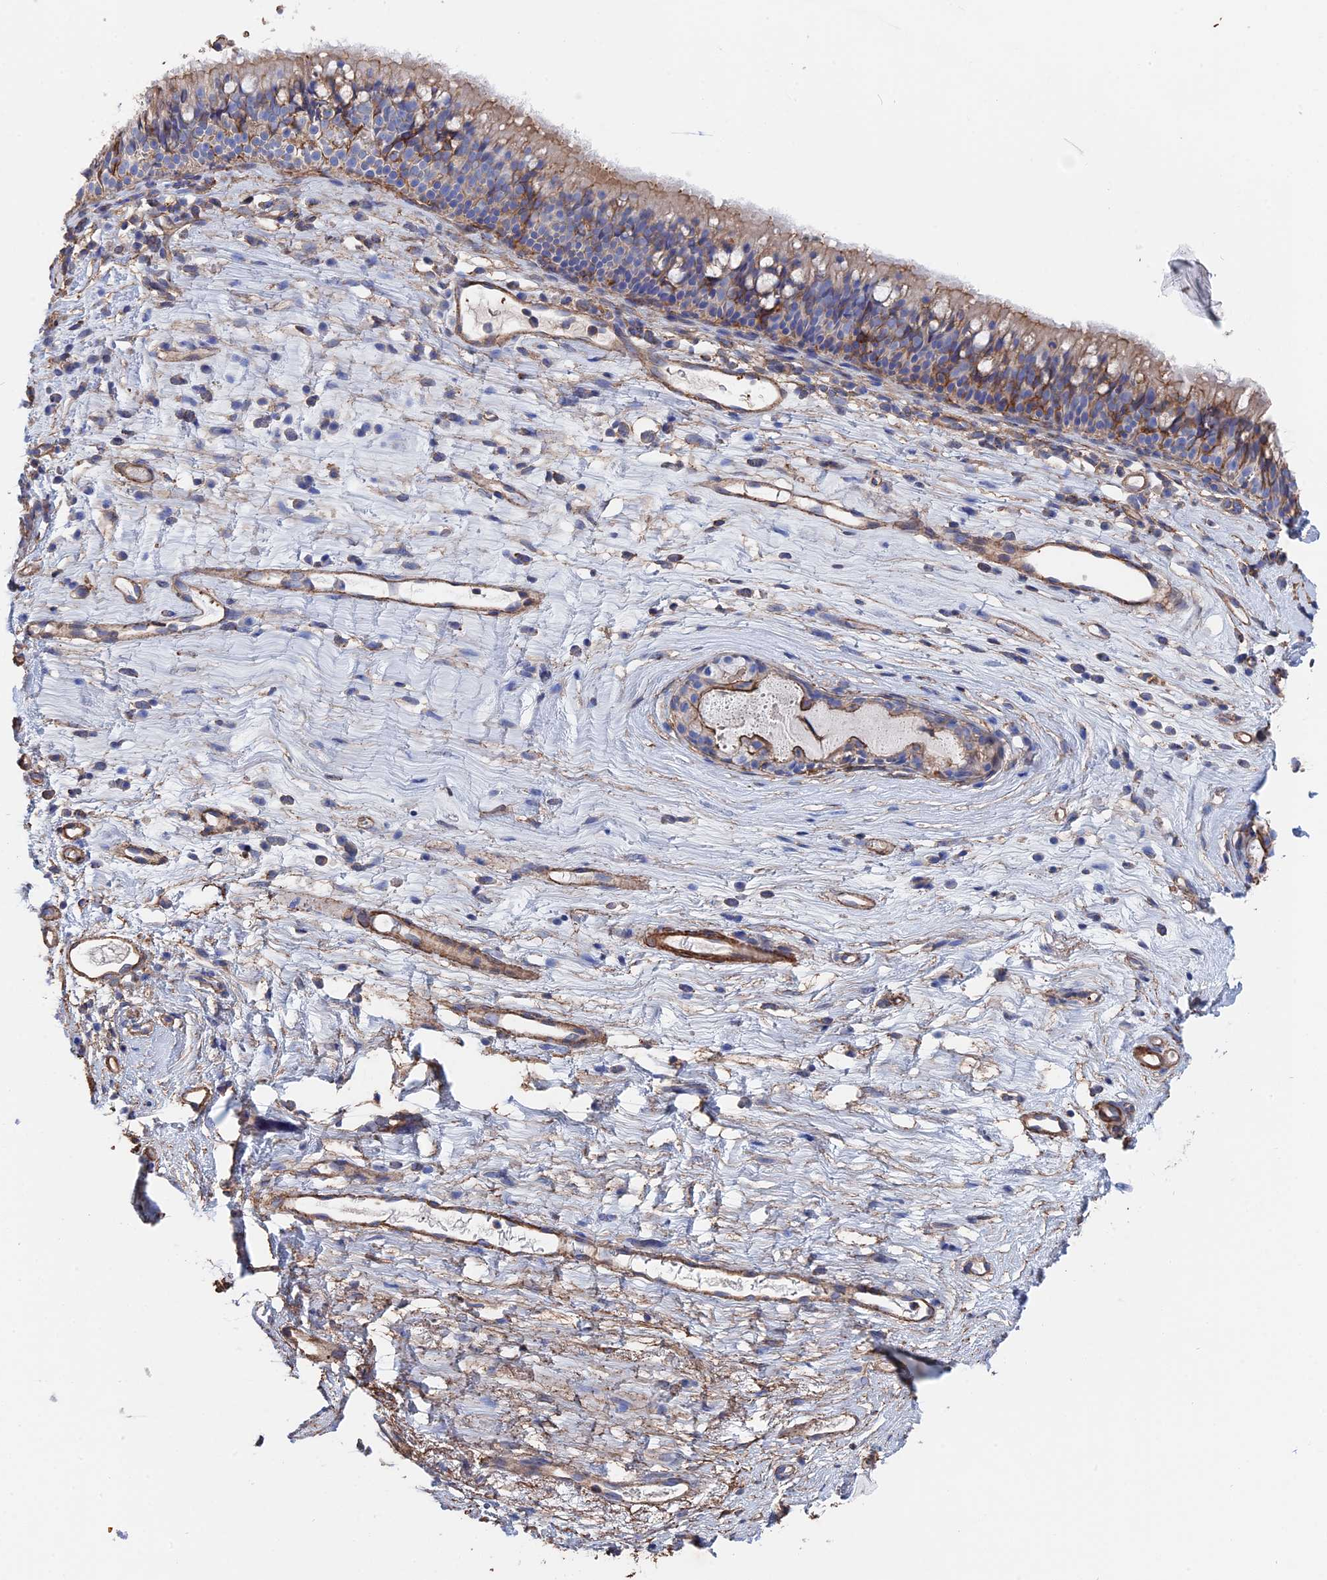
{"staining": {"intensity": "weak", "quantity": "25%-75%", "location": "cytoplasmic/membranous"}, "tissue": "nasopharynx", "cell_type": "Respiratory epithelial cells", "image_type": "normal", "snomed": [{"axis": "morphology", "description": "Normal tissue, NOS"}, {"axis": "morphology", "description": "Inflammation, NOS"}, {"axis": "morphology", "description": "Malignant melanoma, Metastatic site"}, {"axis": "topography", "description": "Nasopharynx"}], "caption": "Protein staining of benign nasopharynx reveals weak cytoplasmic/membranous staining in about 25%-75% of respiratory epithelial cells.", "gene": "STRA6", "patient": {"sex": "male", "age": 70}}